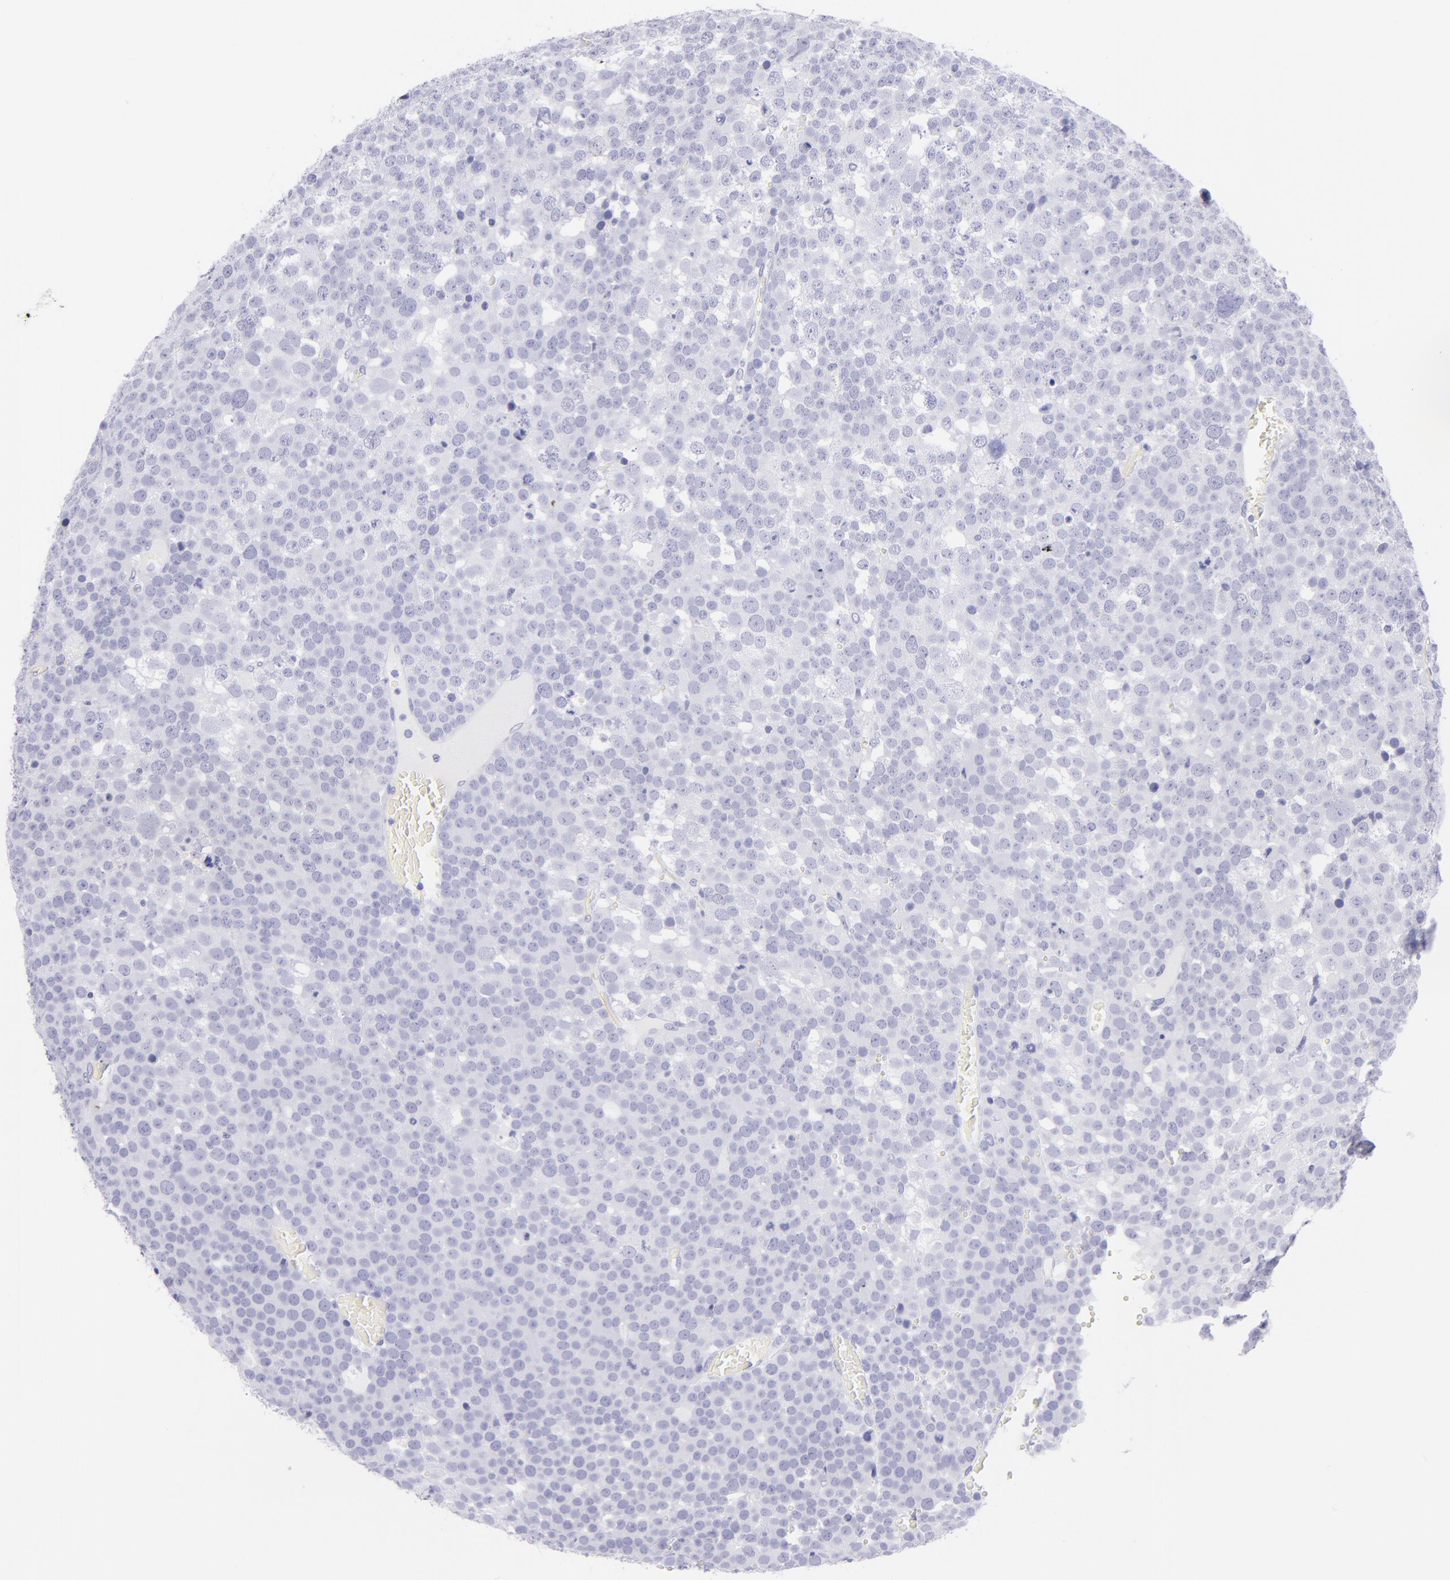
{"staining": {"intensity": "negative", "quantity": "none", "location": "none"}, "tissue": "testis cancer", "cell_type": "Tumor cells", "image_type": "cancer", "snomed": [{"axis": "morphology", "description": "Seminoma, NOS"}, {"axis": "topography", "description": "Testis"}], "caption": "Protein analysis of testis cancer (seminoma) demonstrates no significant expression in tumor cells.", "gene": "CNP", "patient": {"sex": "male", "age": 71}}